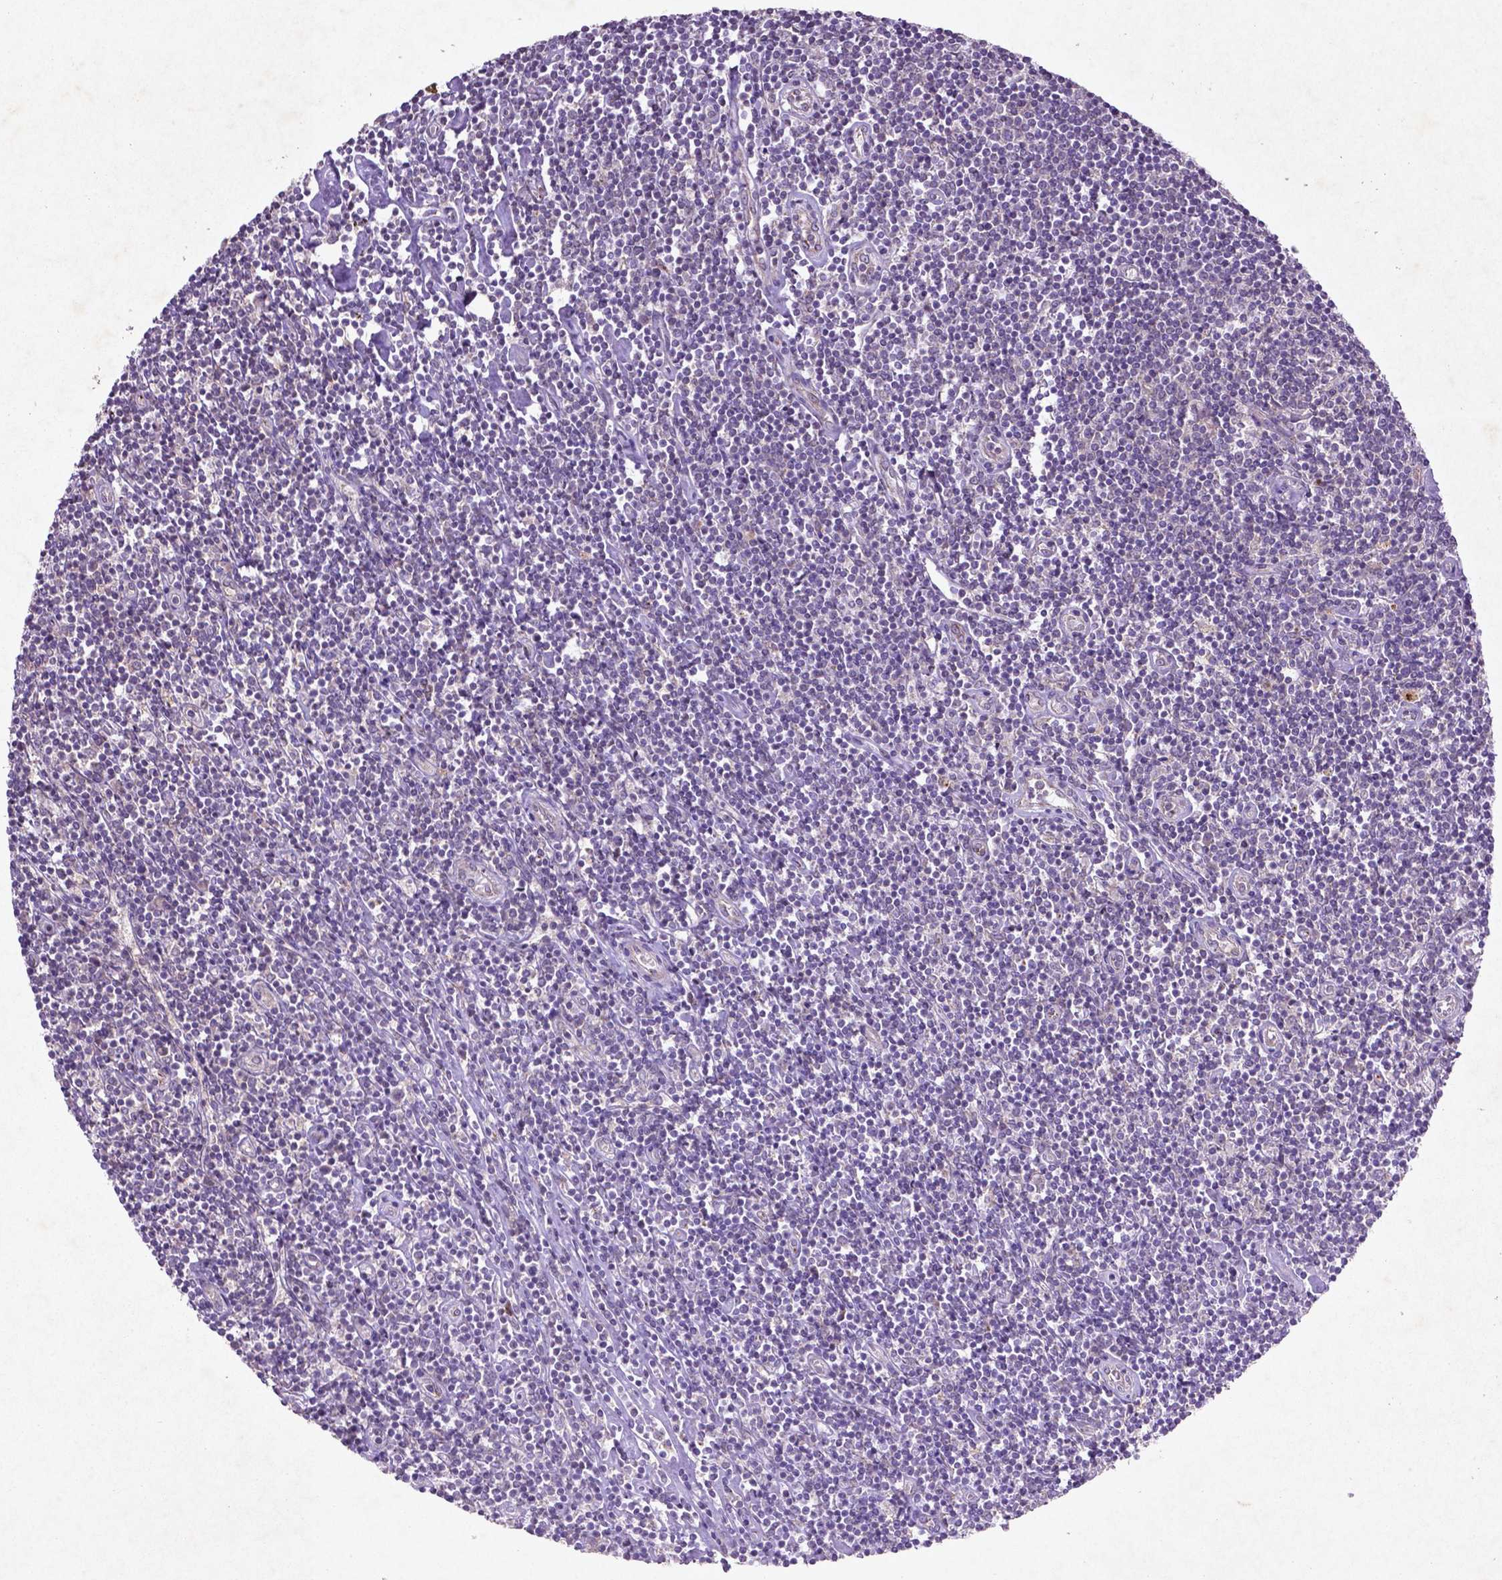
{"staining": {"intensity": "negative", "quantity": "none", "location": "none"}, "tissue": "lymphoma", "cell_type": "Tumor cells", "image_type": "cancer", "snomed": [{"axis": "morphology", "description": "Hodgkin's disease, NOS"}, {"axis": "topography", "description": "Lymph node"}], "caption": "Hodgkin's disease was stained to show a protein in brown. There is no significant expression in tumor cells.", "gene": "MTOR", "patient": {"sex": "male", "age": 40}}